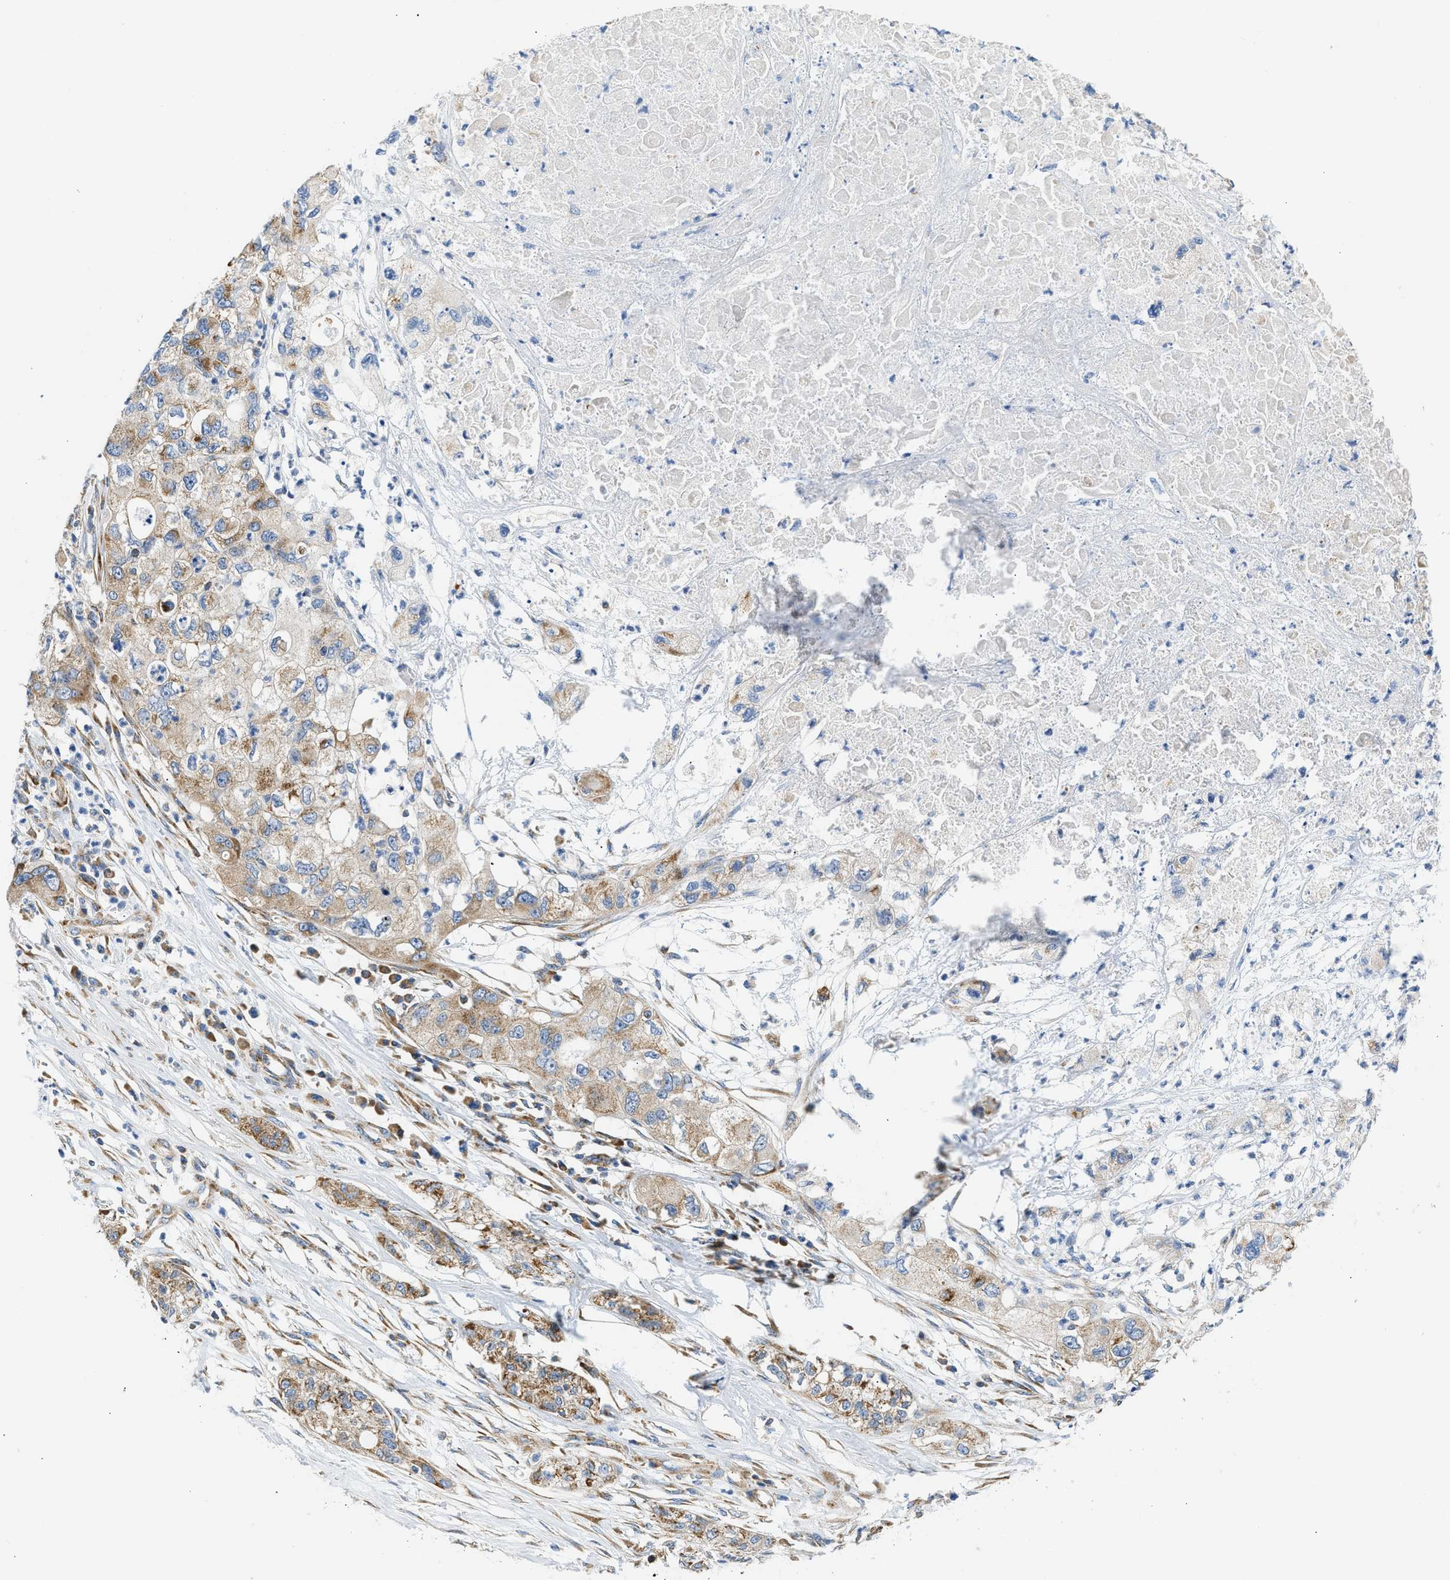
{"staining": {"intensity": "moderate", "quantity": ">75%", "location": "cytoplasmic/membranous"}, "tissue": "pancreatic cancer", "cell_type": "Tumor cells", "image_type": "cancer", "snomed": [{"axis": "morphology", "description": "Adenocarcinoma, NOS"}, {"axis": "topography", "description": "Pancreas"}], "caption": "Immunohistochemistry photomicrograph of human pancreatic cancer (adenocarcinoma) stained for a protein (brown), which reveals medium levels of moderate cytoplasmic/membranous expression in approximately >75% of tumor cells.", "gene": "CAMKK2", "patient": {"sex": "female", "age": 78}}